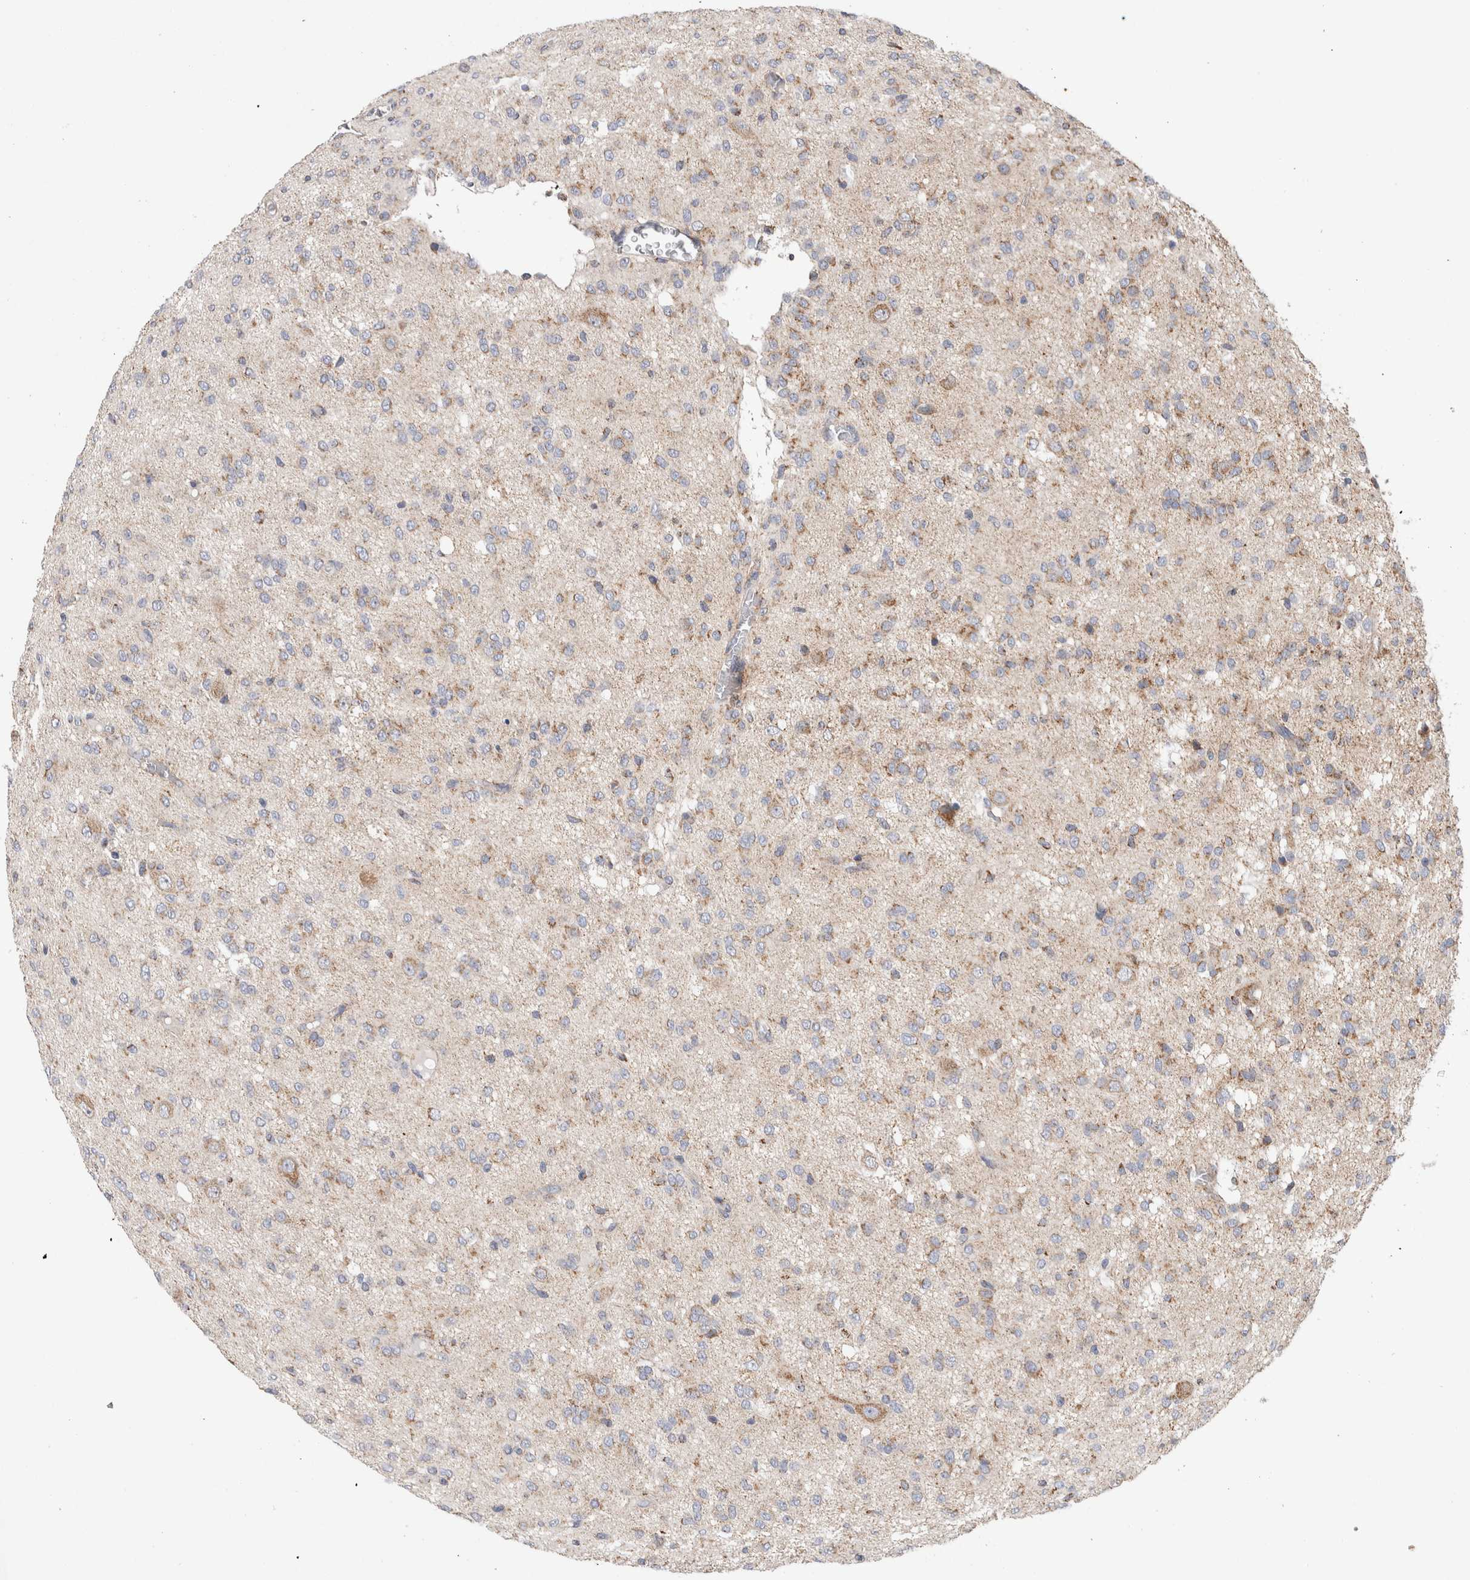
{"staining": {"intensity": "moderate", "quantity": "25%-75%", "location": "cytoplasmic/membranous"}, "tissue": "glioma", "cell_type": "Tumor cells", "image_type": "cancer", "snomed": [{"axis": "morphology", "description": "Glioma, malignant, High grade"}, {"axis": "topography", "description": "Brain"}], "caption": "A brown stain highlights moderate cytoplasmic/membranous expression of a protein in human malignant glioma (high-grade) tumor cells.", "gene": "IARS2", "patient": {"sex": "female", "age": 59}}